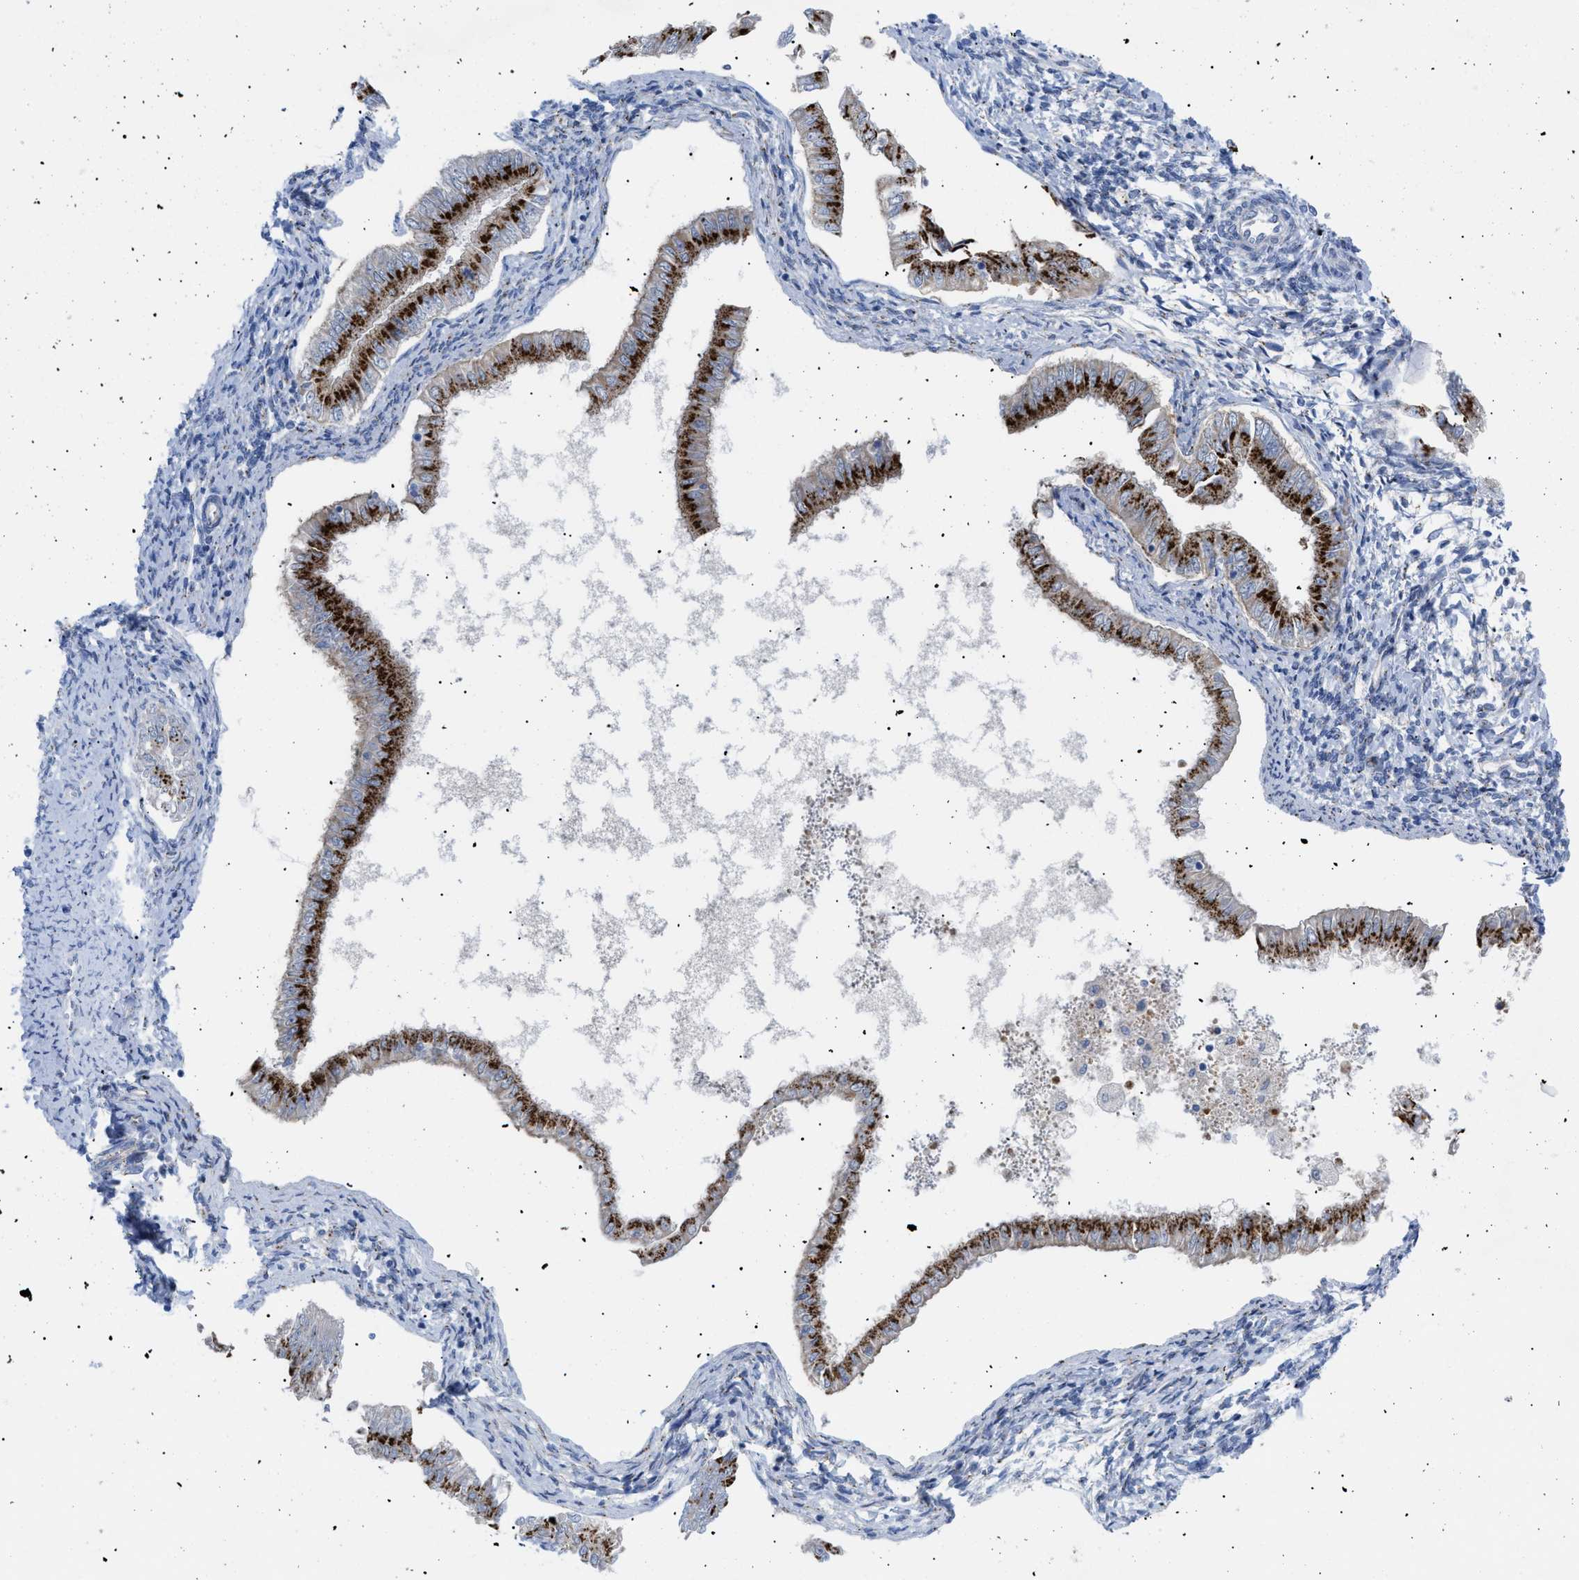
{"staining": {"intensity": "strong", "quantity": ">75%", "location": "cytoplasmic/membranous"}, "tissue": "endometrial cancer", "cell_type": "Tumor cells", "image_type": "cancer", "snomed": [{"axis": "morphology", "description": "Adenocarcinoma, NOS"}, {"axis": "topography", "description": "Endometrium"}], "caption": "Human endometrial adenocarcinoma stained for a protein (brown) demonstrates strong cytoplasmic/membranous positive staining in approximately >75% of tumor cells.", "gene": "TMEM17", "patient": {"sex": "female", "age": 53}}